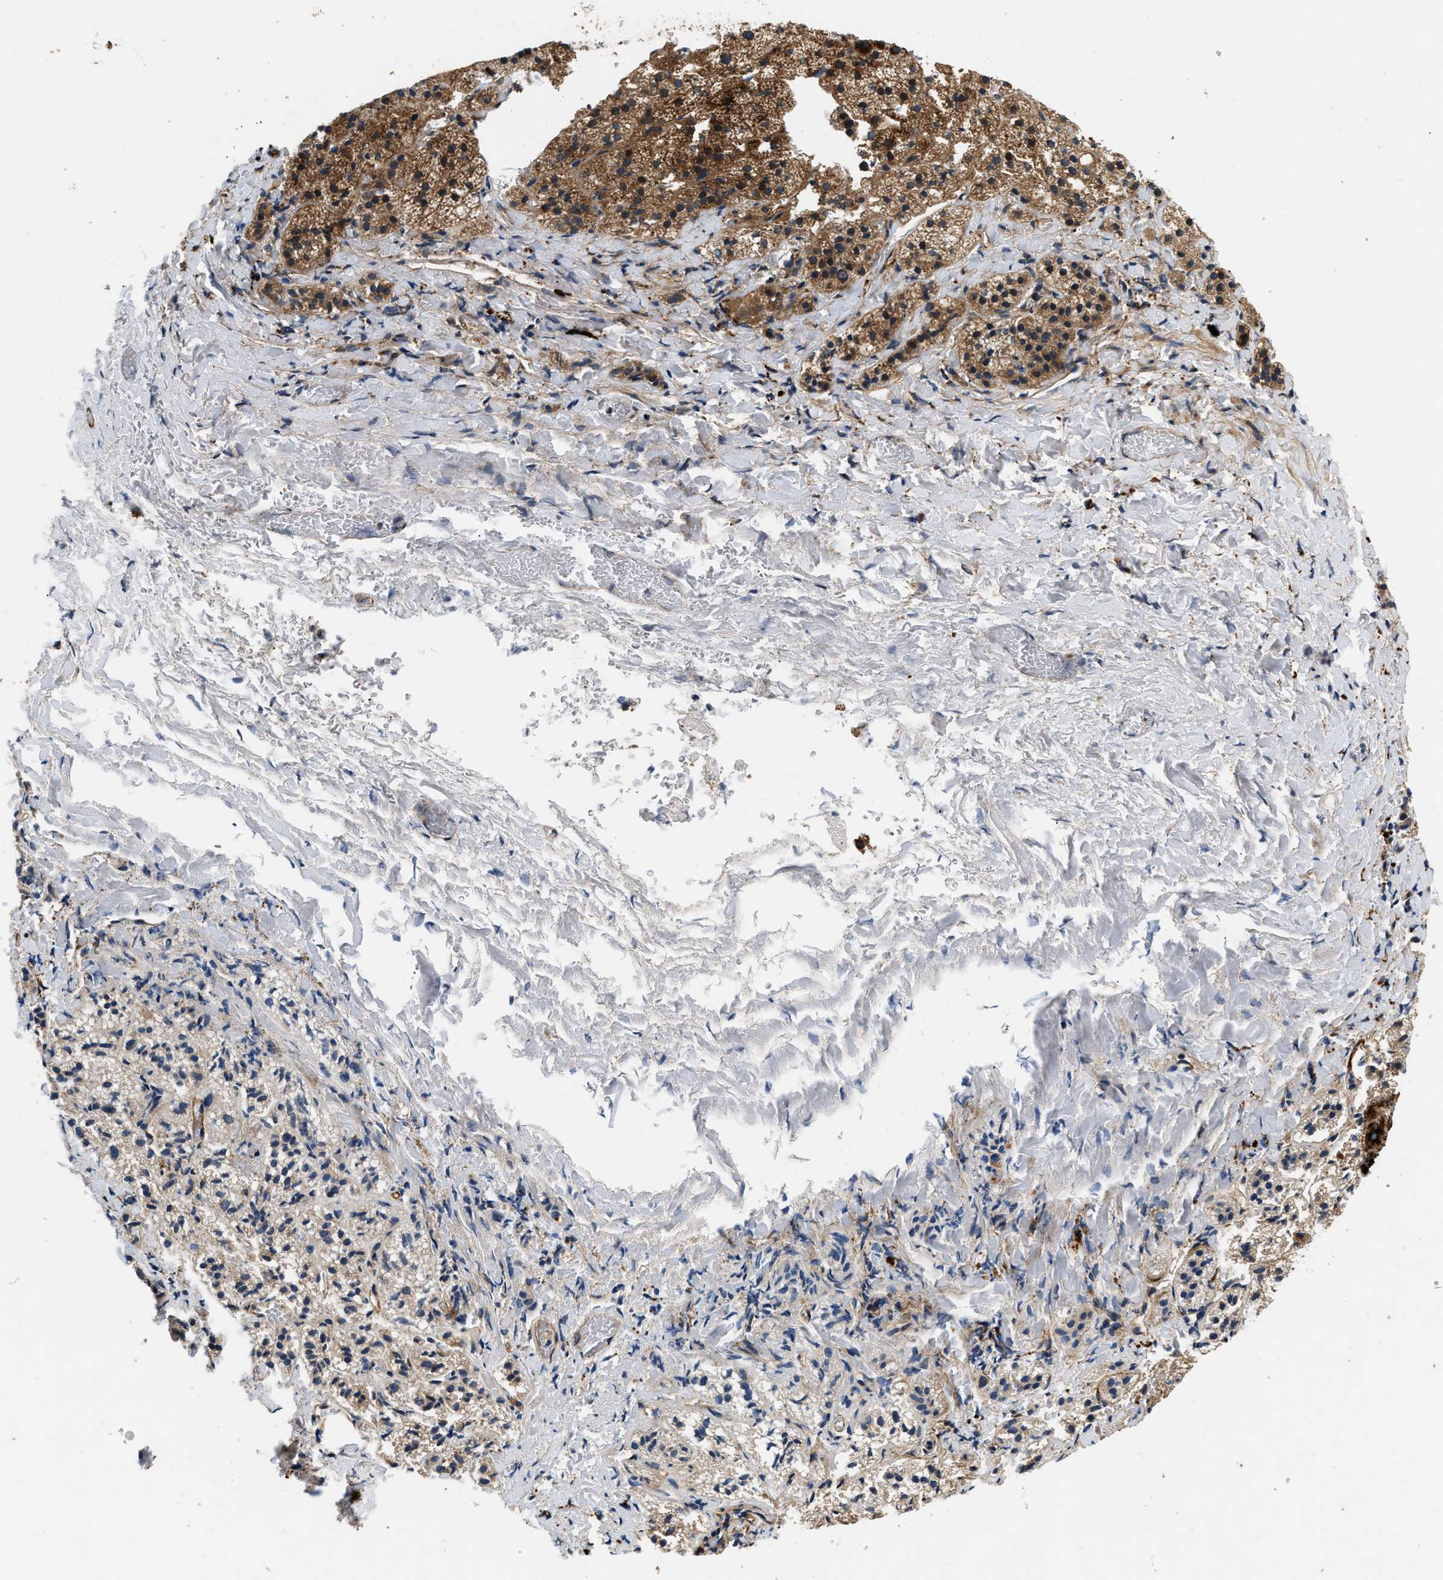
{"staining": {"intensity": "strong", "quantity": ">75%", "location": "cytoplasmic/membranous"}, "tissue": "adrenal gland", "cell_type": "Glandular cells", "image_type": "normal", "snomed": [{"axis": "morphology", "description": "Normal tissue, NOS"}, {"axis": "topography", "description": "Adrenal gland"}], "caption": "Protein positivity by IHC exhibits strong cytoplasmic/membranous positivity in approximately >75% of glandular cells in normal adrenal gland.", "gene": "NME6", "patient": {"sex": "female", "age": 44}}